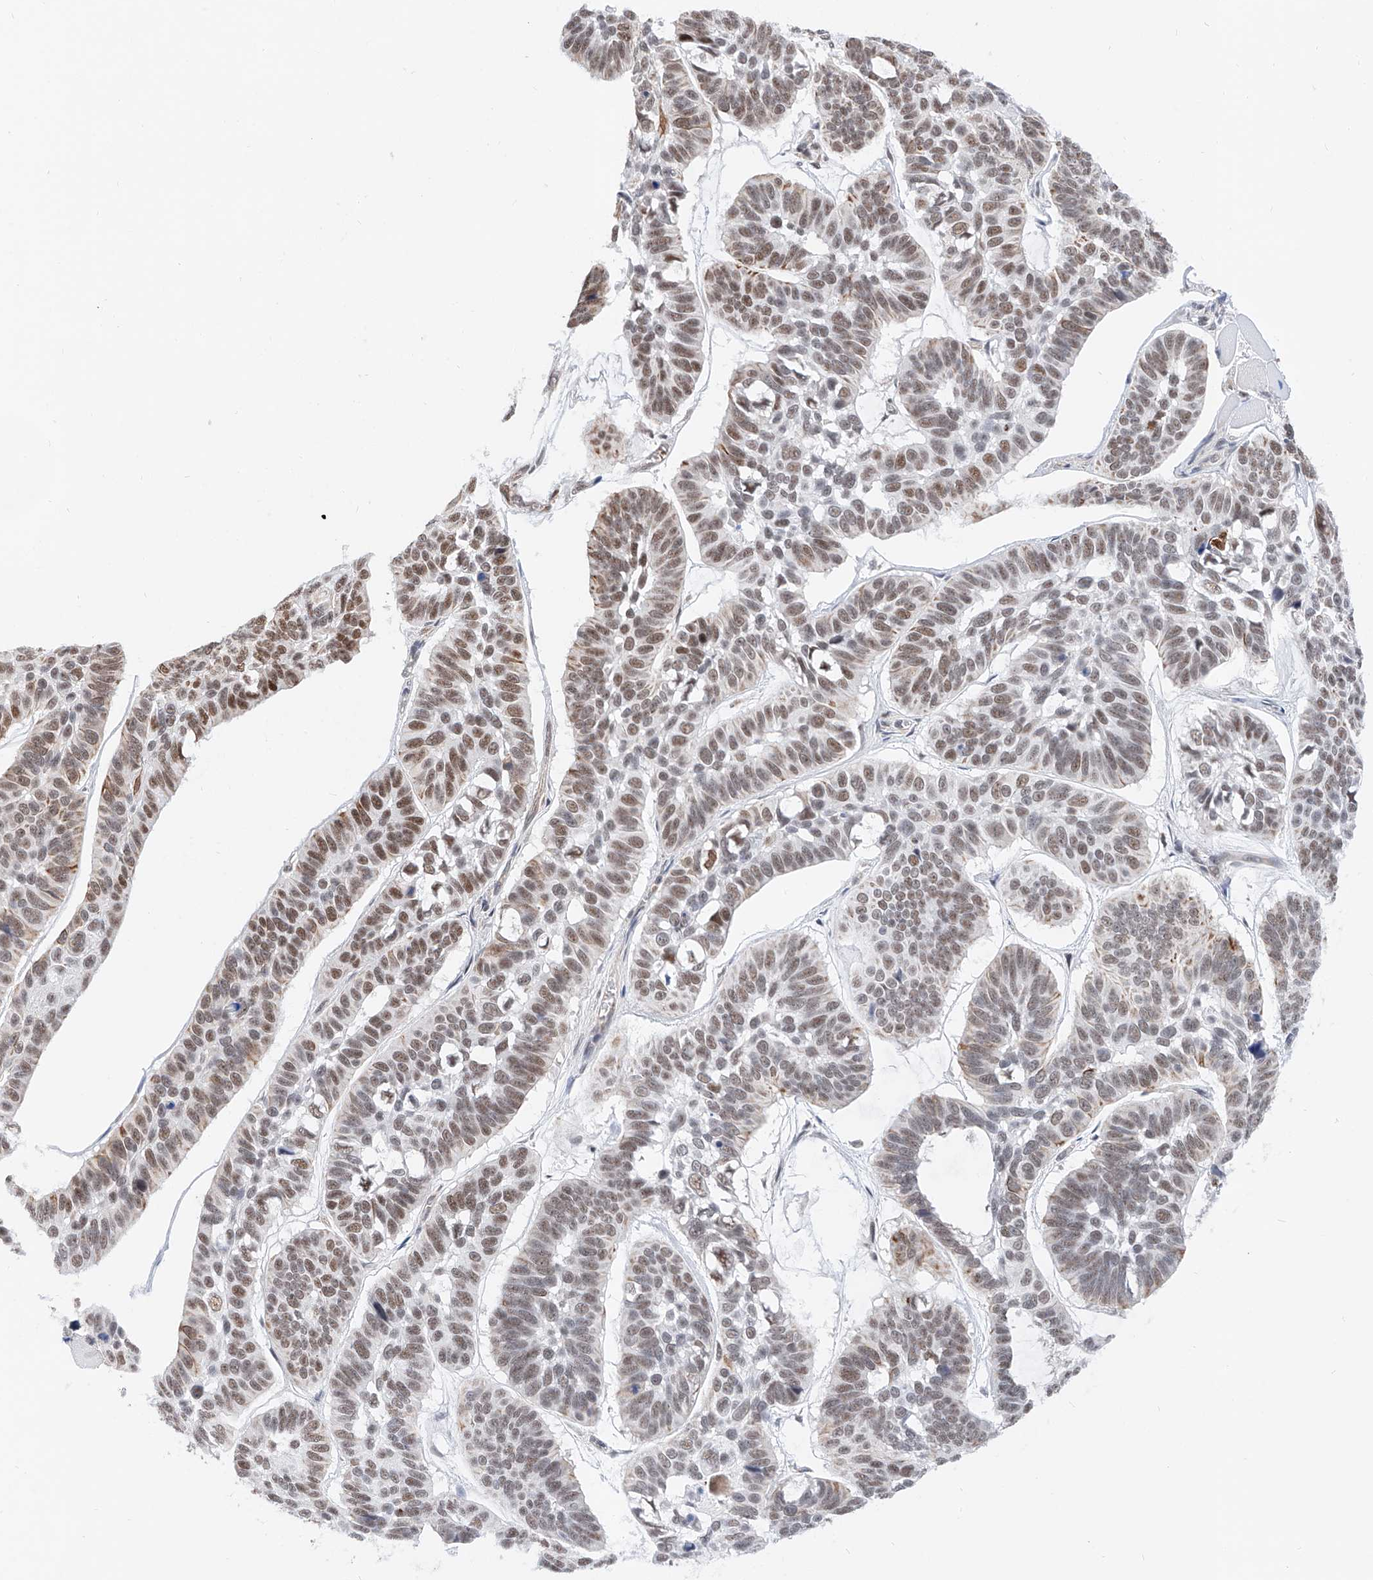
{"staining": {"intensity": "moderate", "quantity": "25%-75%", "location": "cytoplasmic/membranous,nuclear"}, "tissue": "skin cancer", "cell_type": "Tumor cells", "image_type": "cancer", "snomed": [{"axis": "morphology", "description": "Basal cell carcinoma"}, {"axis": "topography", "description": "Skin"}], "caption": "Basal cell carcinoma (skin) was stained to show a protein in brown. There is medium levels of moderate cytoplasmic/membranous and nuclear expression in about 25%-75% of tumor cells.", "gene": "SNRNP200", "patient": {"sex": "male", "age": 62}}